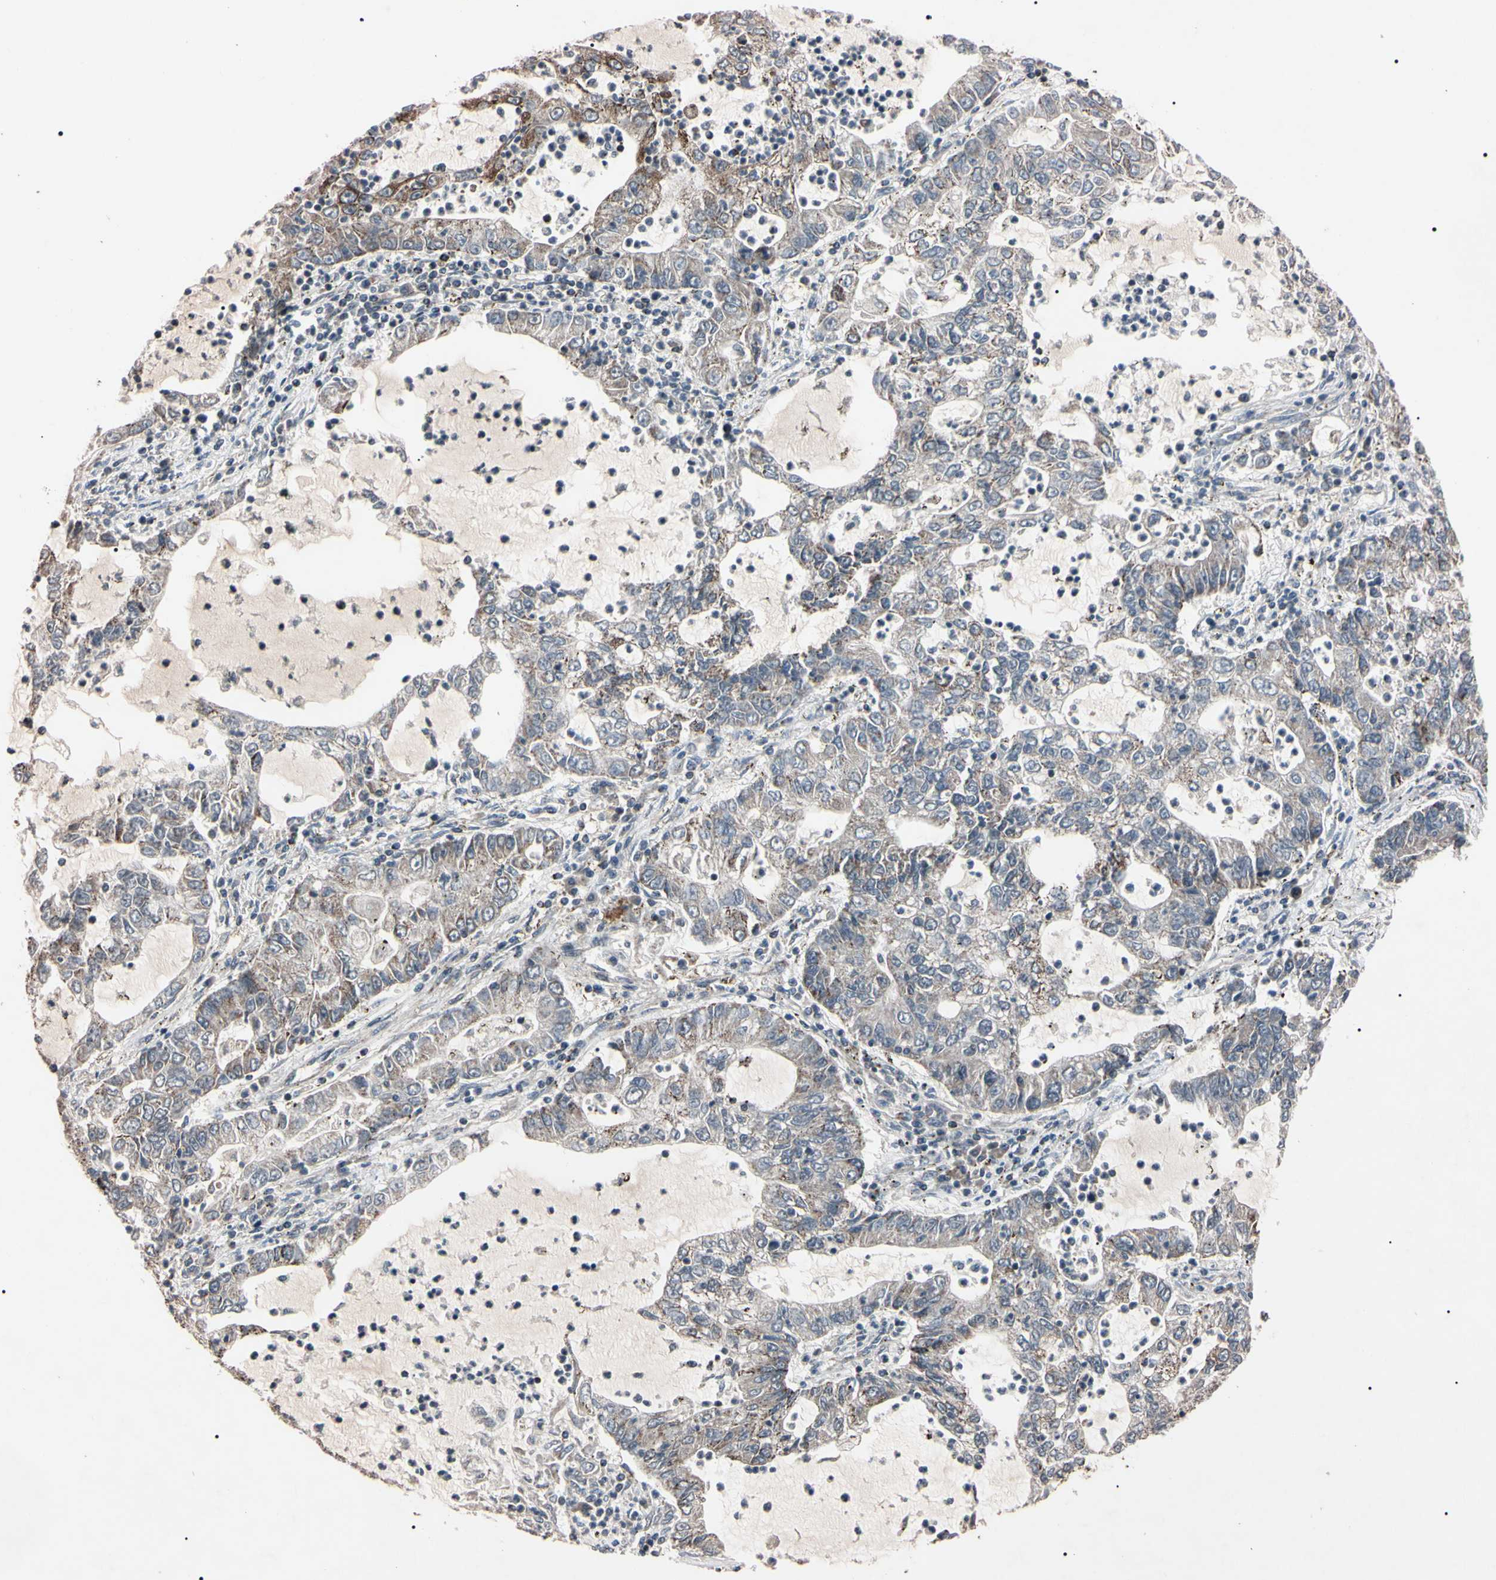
{"staining": {"intensity": "weak", "quantity": "25%-75%", "location": "cytoplasmic/membranous"}, "tissue": "lung cancer", "cell_type": "Tumor cells", "image_type": "cancer", "snomed": [{"axis": "morphology", "description": "Adenocarcinoma, NOS"}, {"axis": "topography", "description": "Lung"}], "caption": "A histopathology image showing weak cytoplasmic/membranous staining in about 25%-75% of tumor cells in adenocarcinoma (lung), as visualized by brown immunohistochemical staining.", "gene": "TNFRSF1A", "patient": {"sex": "female", "age": 51}}